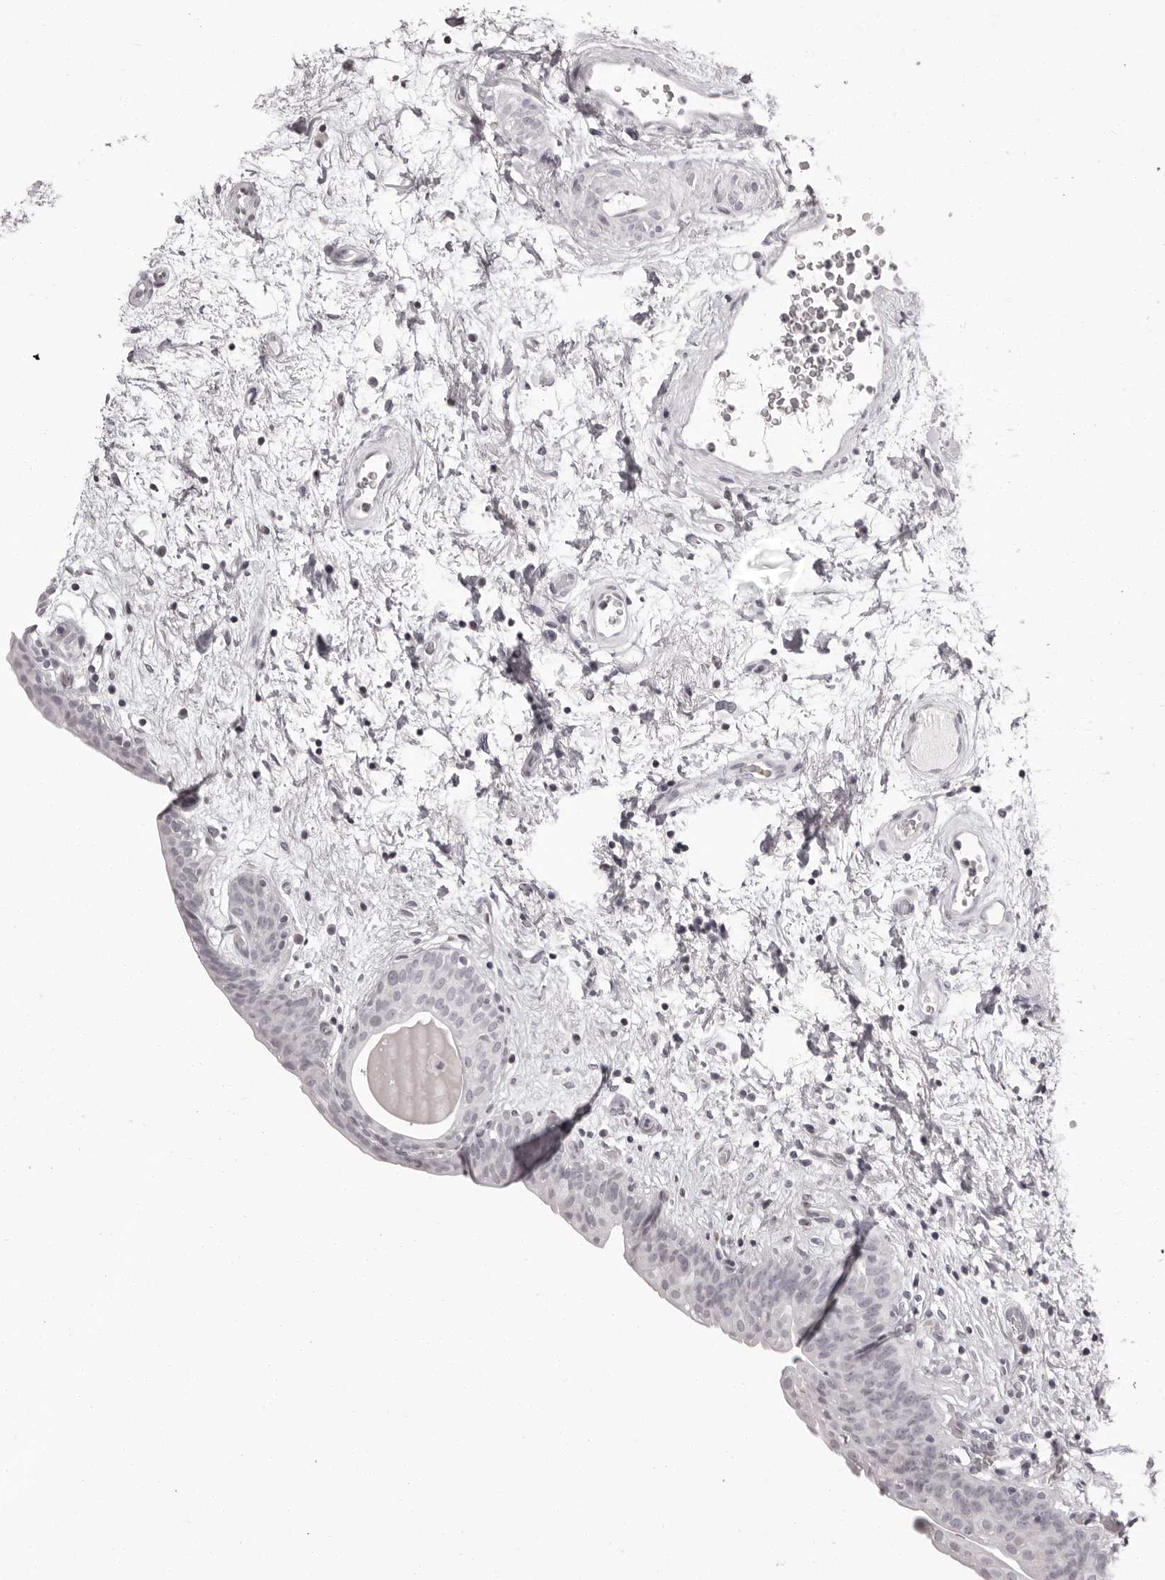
{"staining": {"intensity": "negative", "quantity": "none", "location": "none"}, "tissue": "urinary bladder", "cell_type": "Urothelial cells", "image_type": "normal", "snomed": [{"axis": "morphology", "description": "Normal tissue, NOS"}, {"axis": "topography", "description": "Urinary bladder"}], "caption": "Immunohistochemistry (IHC) of unremarkable urinary bladder displays no staining in urothelial cells.", "gene": "C8orf74", "patient": {"sex": "male", "age": 83}}